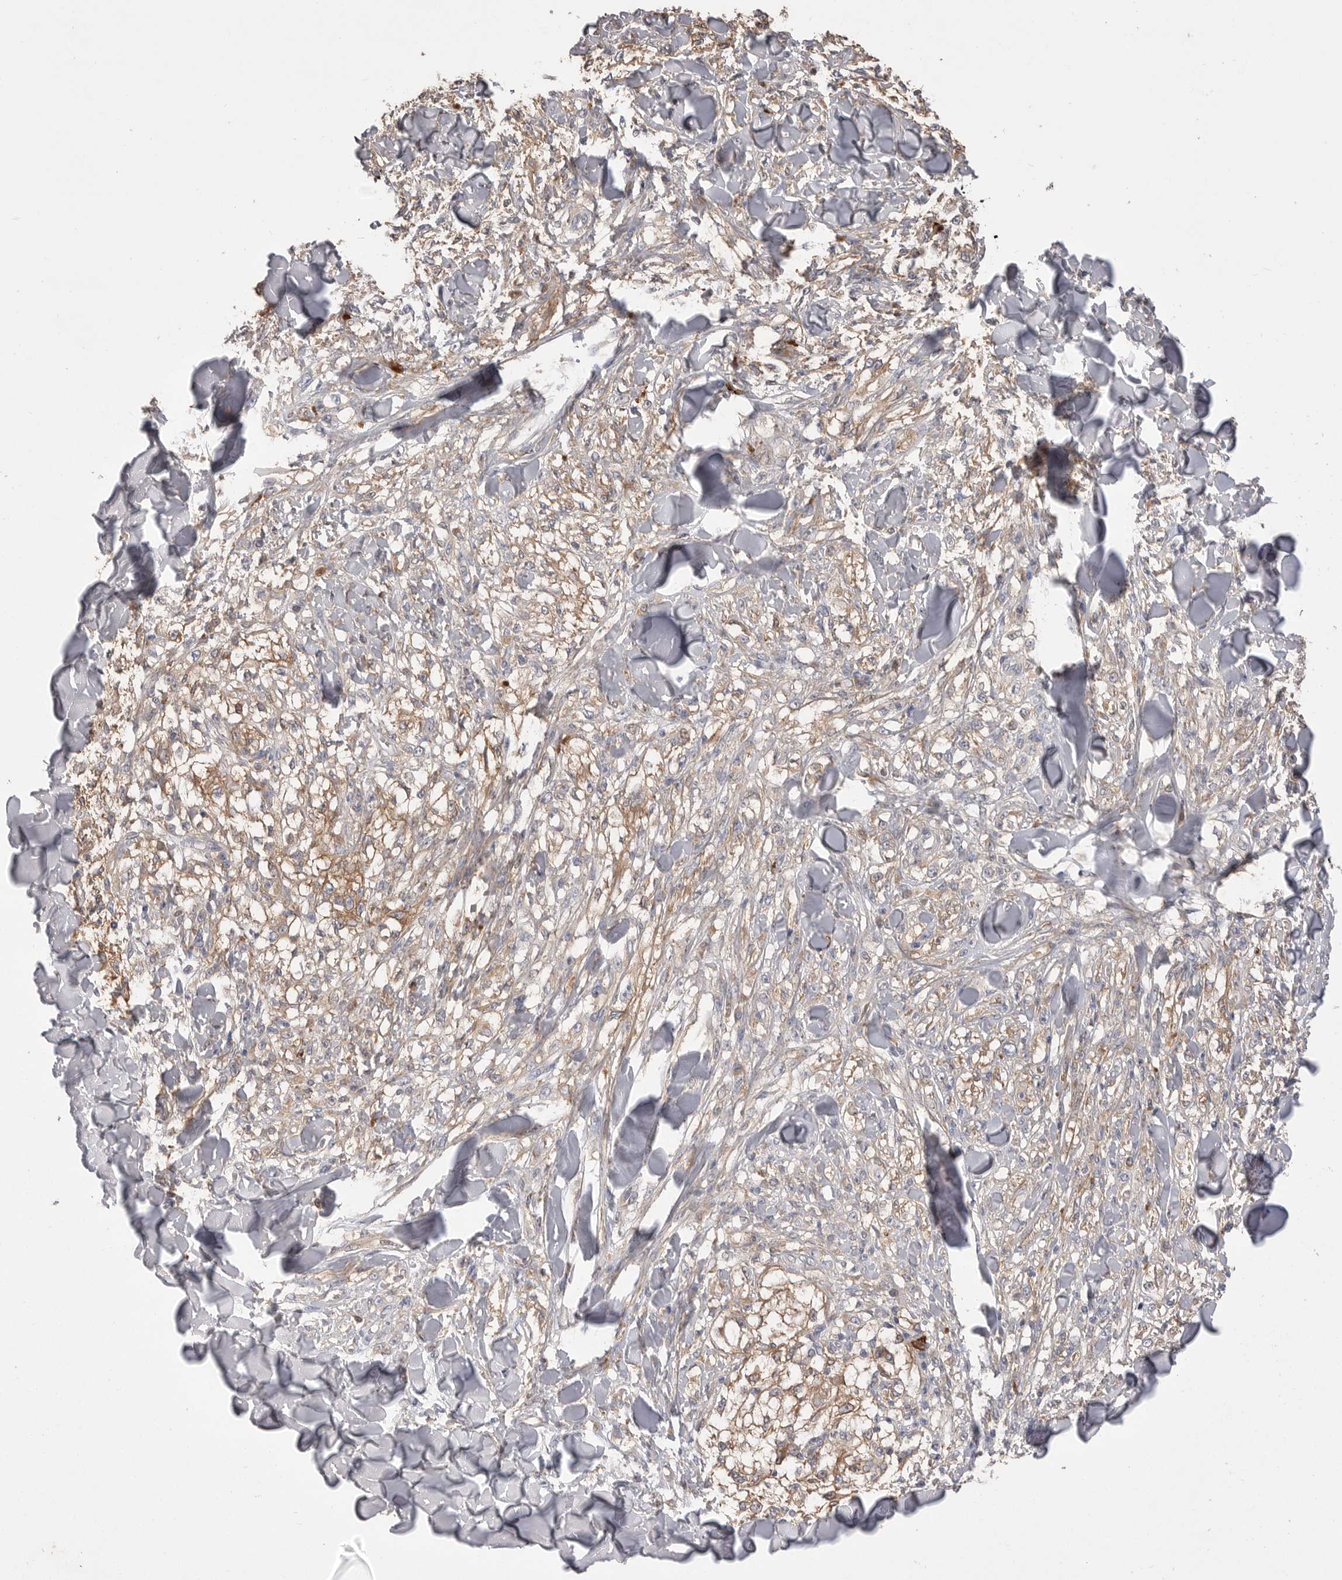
{"staining": {"intensity": "moderate", "quantity": "25%-75%", "location": "cytoplasmic/membranous"}, "tissue": "melanoma", "cell_type": "Tumor cells", "image_type": "cancer", "snomed": [{"axis": "morphology", "description": "Malignant melanoma, NOS"}, {"axis": "topography", "description": "Skin of head"}], "caption": "Immunohistochemistry of malignant melanoma shows medium levels of moderate cytoplasmic/membranous positivity in approximately 25%-75% of tumor cells.", "gene": "VAC14", "patient": {"sex": "male", "age": 83}}